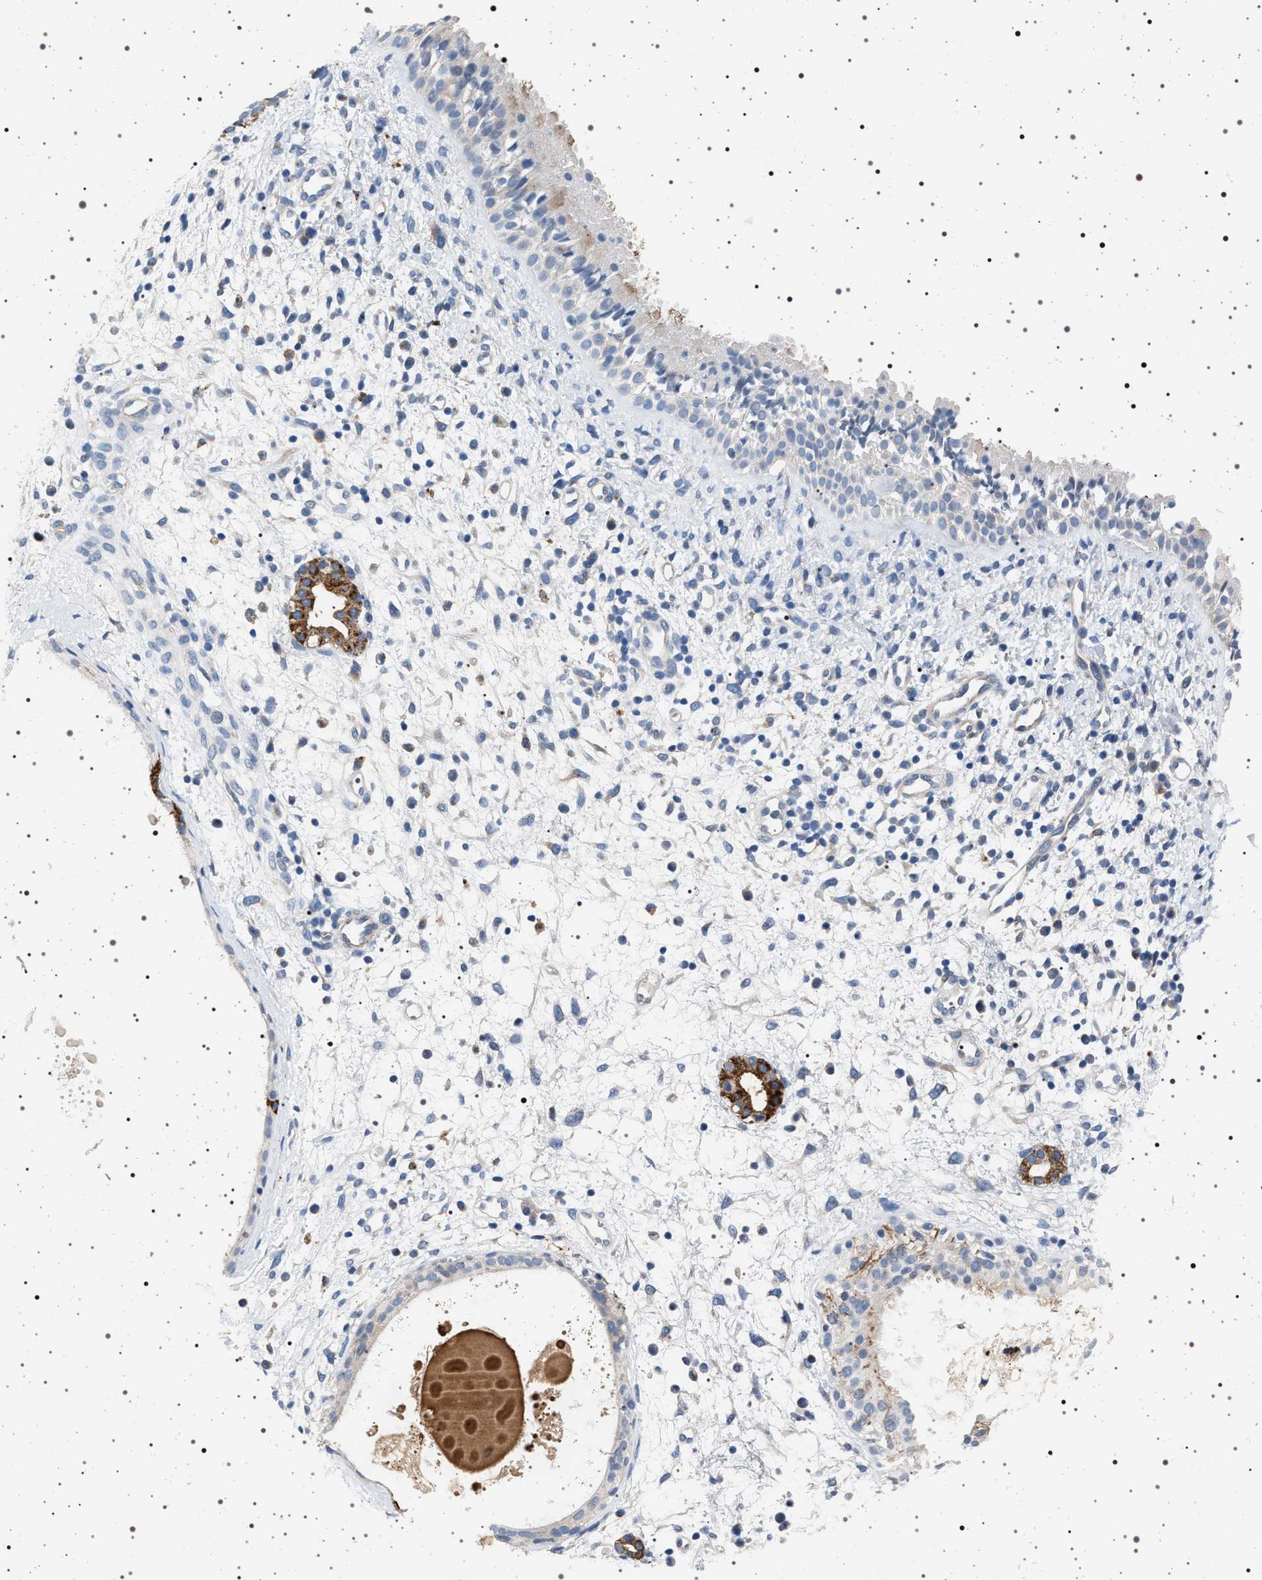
{"staining": {"intensity": "negative", "quantity": "none", "location": "none"}, "tissue": "nasopharynx", "cell_type": "Respiratory epithelial cells", "image_type": "normal", "snomed": [{"axis": "morphology", "description": "Normal tissue, NOS"}, {"axis": "topography", "description": "Nasopharynx"}], "caption": "Immunohistochemical staining of unremarkable nasopharynx demonstrates no significant positivity in respiratory epithelial cells.", "gene": "NAT9", "patient": {"sex": "male", "age": 22}}